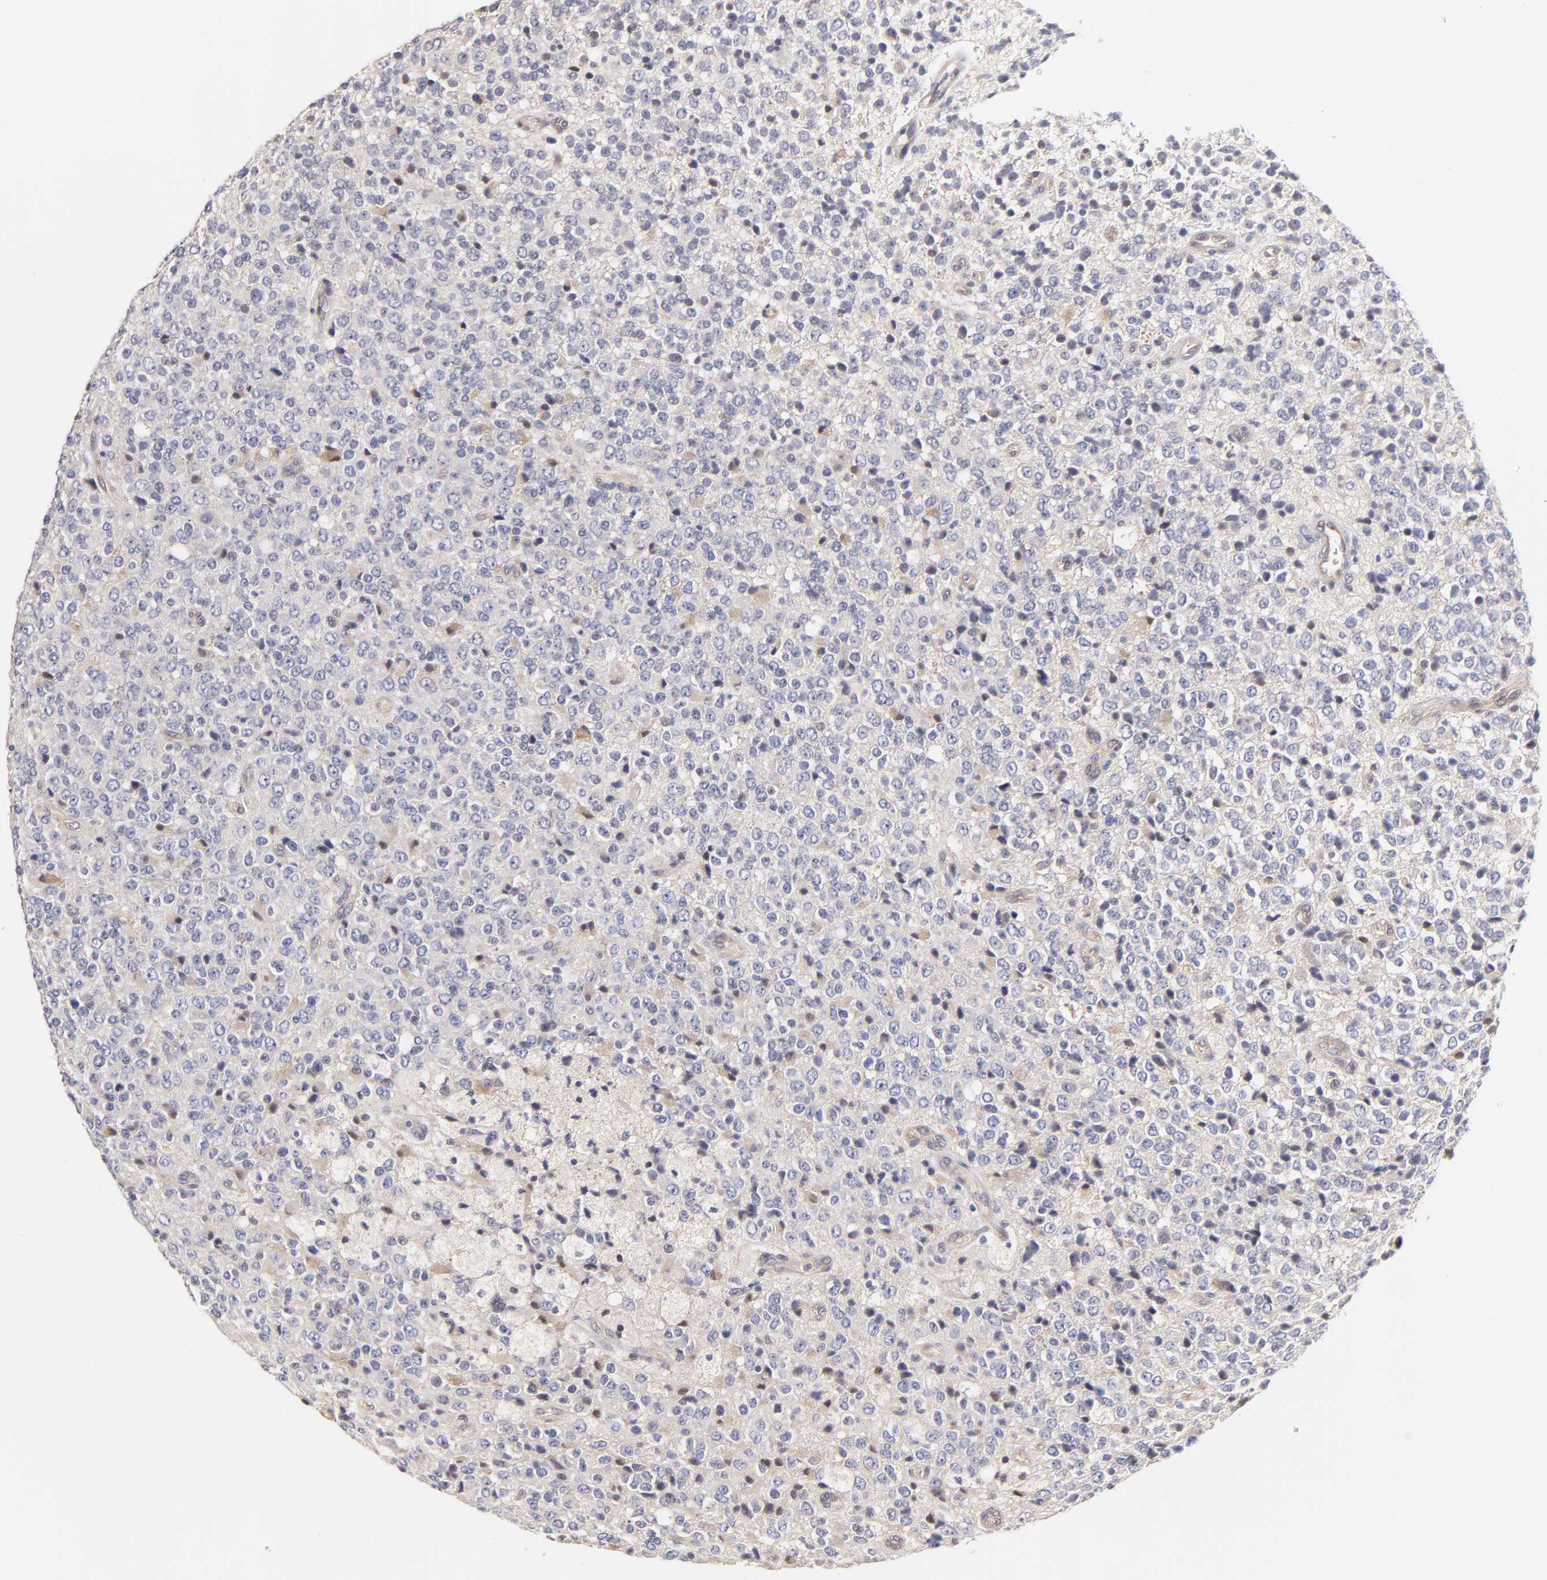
{"staining": {"intensity": "weak", "quantity": "<25%", "location": "cytoplasmic/membranous"}, "tissue": "glioma", "cell_type": "Tumor cells", "image_type": "cancer", "snomed": [{"axis": "morphology", "description": "Glioma, malignant, High grade"}, {"axis": "topography", "description": "pancreas cauda"}], "caption": "High-grade glioma (malignant) was stained to show a protein in brown. There is no significant expression in tumor cells.", "gene": "ZNF10", "patient": {"sex": "male", "age": 60}}